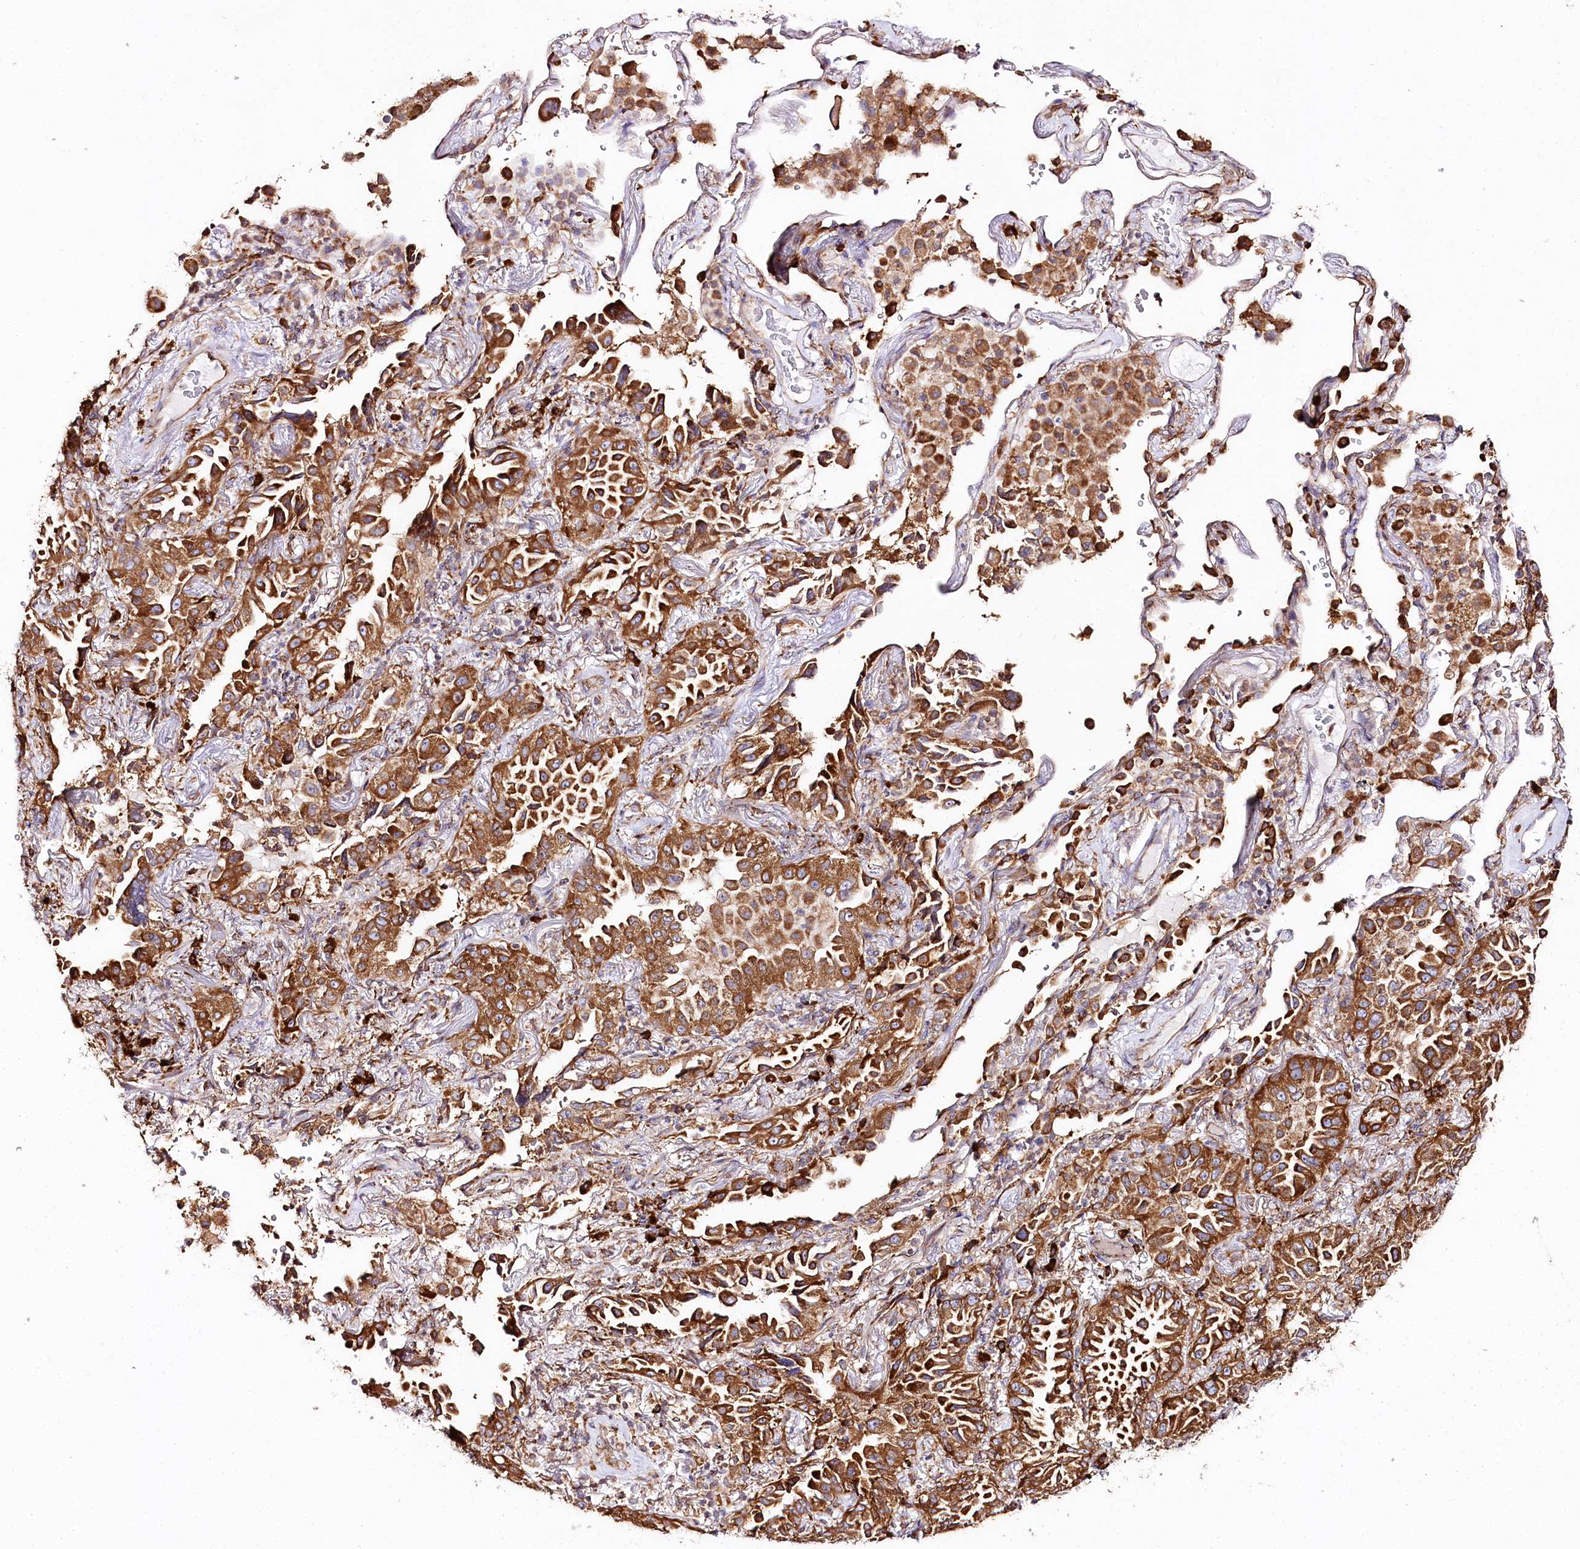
{"staining": {"intensity": "strong", "quantity": ">75%", "location": "cytoplasmic/membranous"}, "tissue": "lung cancer", "cell_type": "Tumor cells", "image_type": "cancer", "snomed": [{"axis": "morphology", "description": "Adenocarcinoma, NOS"}, {"axis": "topography", "description": "Lung"}], "caption": "IHC (DAB) staining of adenocarcinoma (lung) demonstrates strong cytoplasmic/membranous protein expression in approximately >75% of tumor cells.", "gene": "CNPY2", "patient": {"sex": "female", "age": 69}}